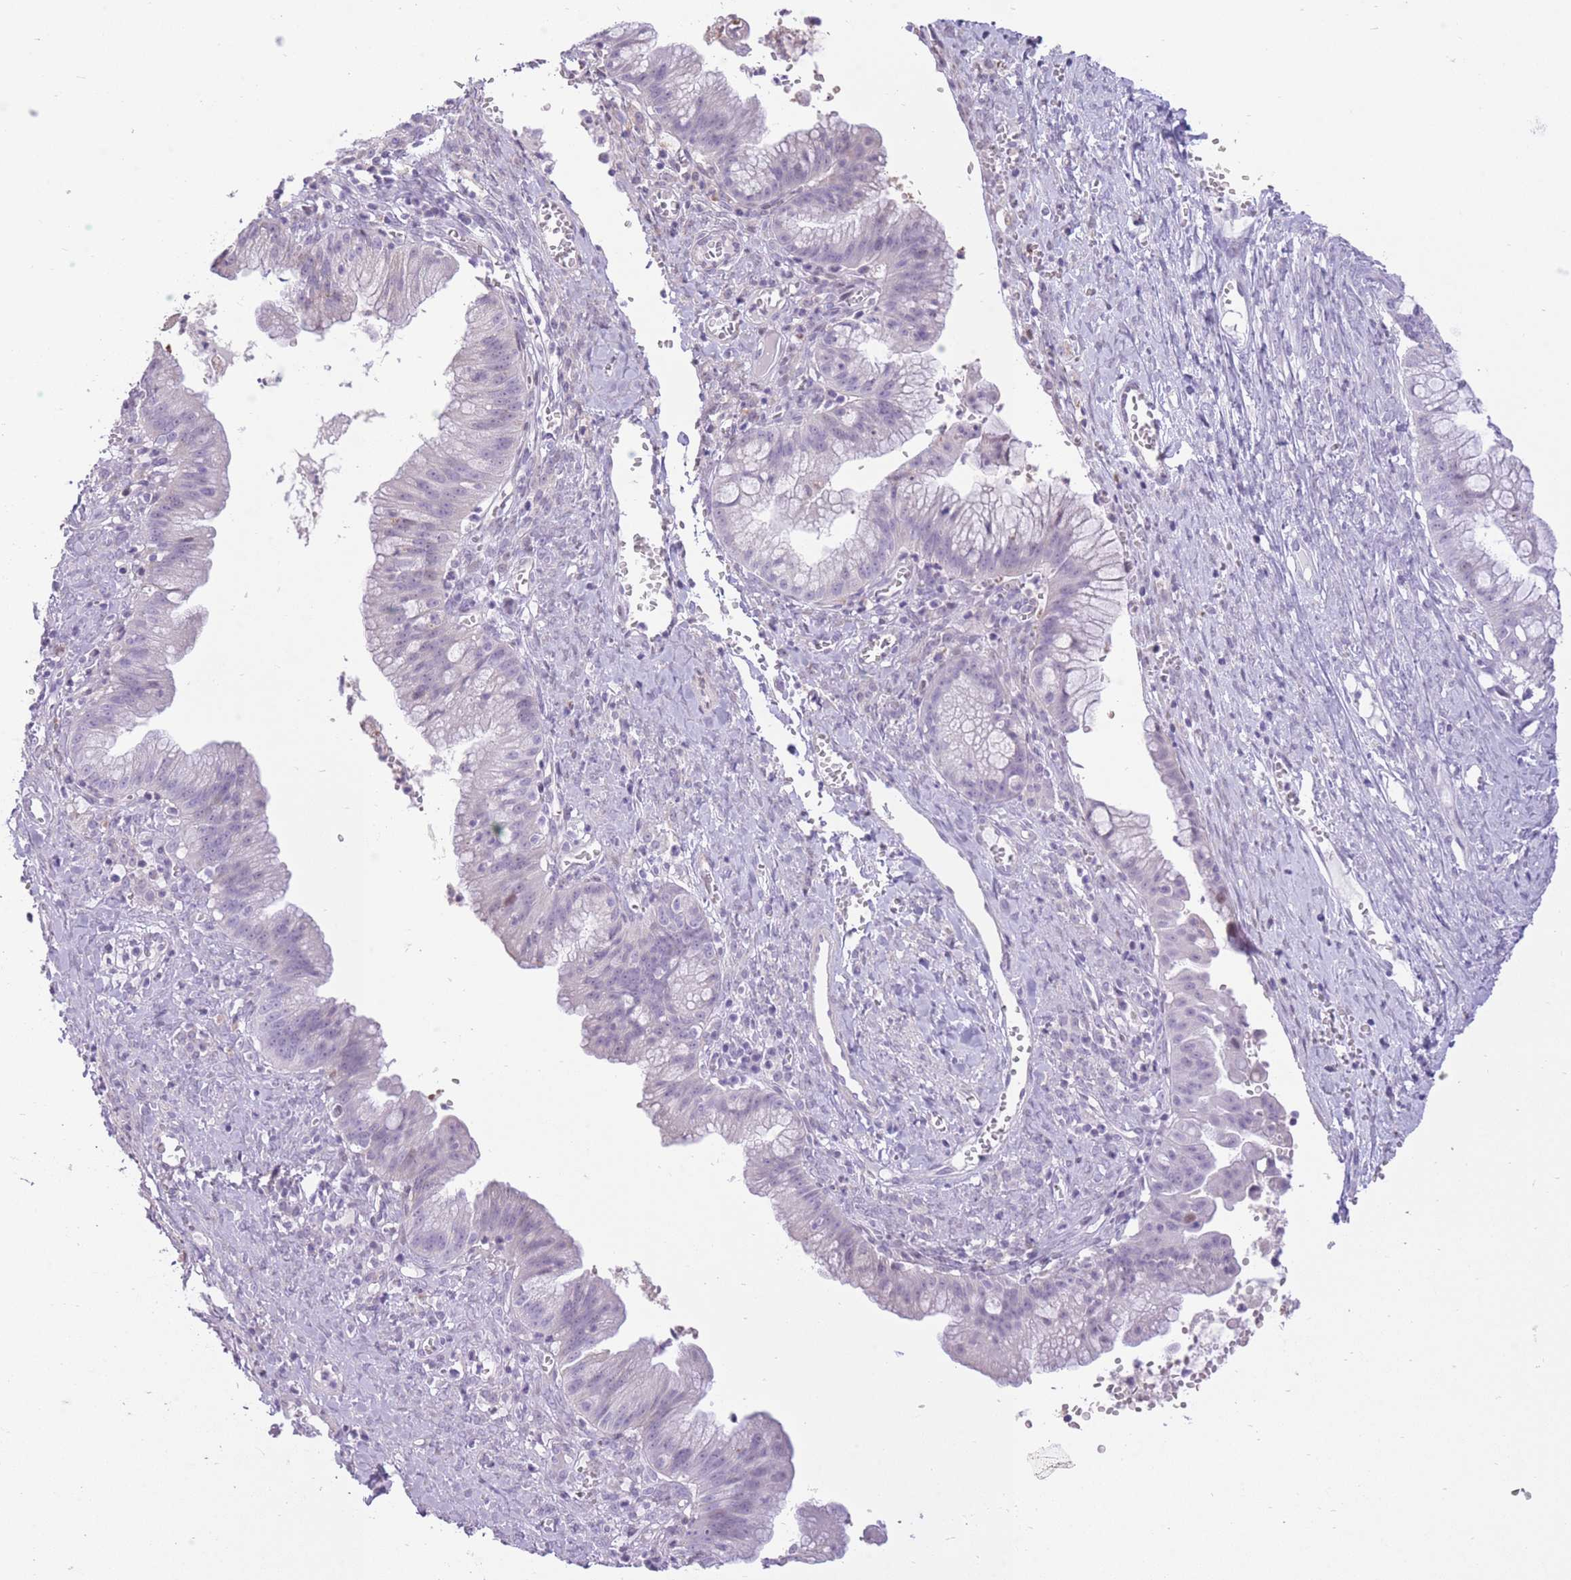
{"staining": {"intensity": "negative", "quantity": "none", "location": "none"}, "tissue": "ovarian cancer", "cell_type": "Tumor cells", "image_type": "cancer", "snomed": [{"axis": "morphology", "description": "Cystadenocarcinoma, mucinous, NOS"}, {"axis": "topography", "description": "Ovary"}], "caption": "DAB (3,3'-diaminobenzidine) immunohistochemical staining of ovarian mucinous cystadenocarcinoma reveals no significant positivity in tumor cells.", "gene": "WDR70", "patient": {"sex": "female", "age": 70}}